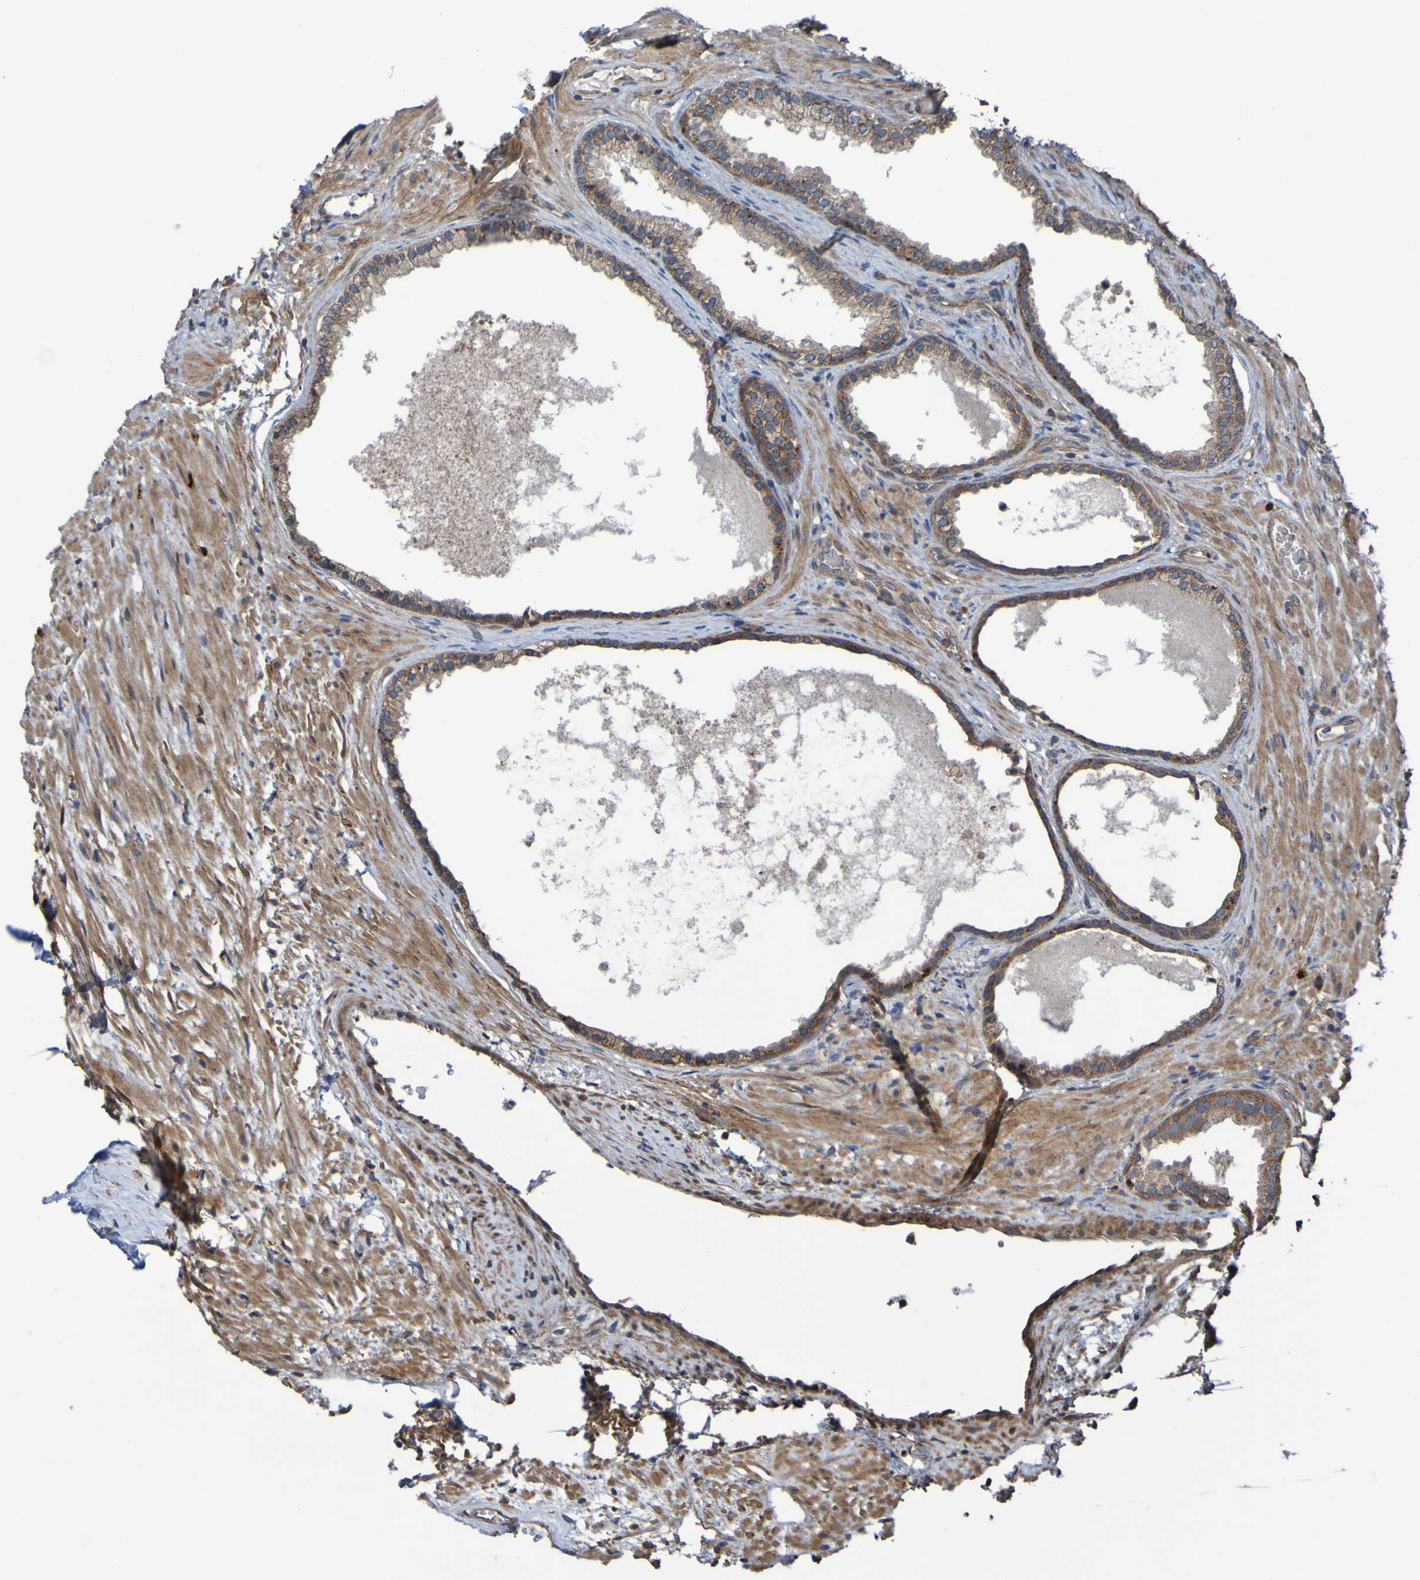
{"staining": {"intensity": "moderate", "quantity": ">75%", "location": "cytoplasmic/membranous"}, "tissue": "prostate", "cell_type": "Glandular cells", "image_type": "normal", "snomed": [{"axis": "morphology", "description": "Normal tissue, NOS"}, {"axis": "topography", "description": "Prostate"}], "caption": "An immunohistochemistry (IHC) photomicrograph of normal tissue is shown. Protein staining in brown labels moderate cytoplasmic/membranous positivity in prostate within glandular cells.", "gene": "UCN", "patient": {"sex": "male", "age": 76}}